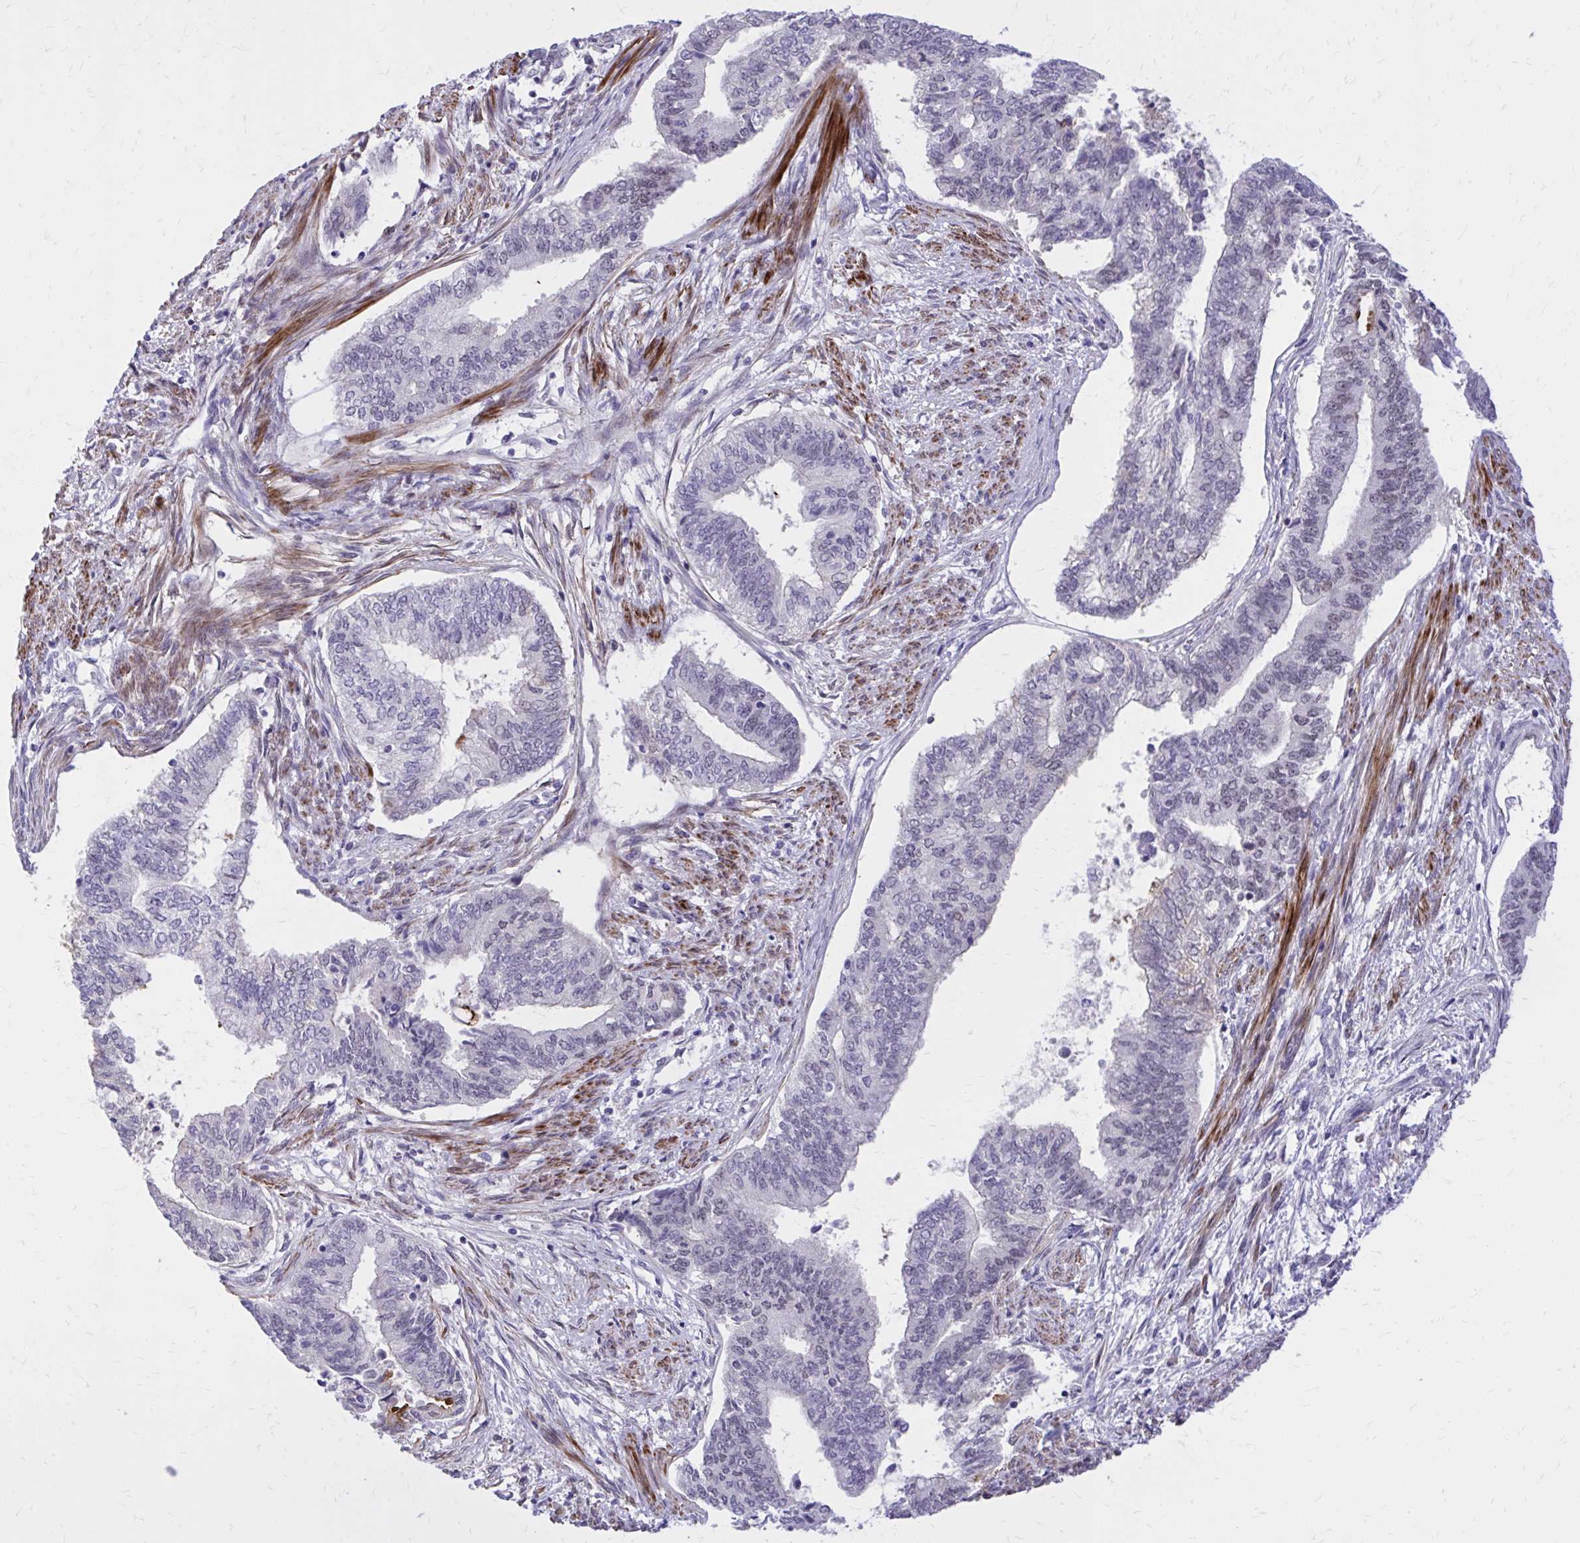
{"staining": {"intensity": "weak", "quantity": "<25%", "location": "nuclear"}, "tissue": "endometrial cancer", "cell_type": "Tumor cells", "image_type": "cancer", "snomed": [{"axis": "morphology", "description": "Adenocarcinoma, NOS"}, {"axis": "topography", "description": "Endometrium"}], "caption": "Immunohistochemical staining of endometrial adenocarcinoma exhibits no significant staining in tumor cells. The staining was performed using DAB (3,3'-diaminobenzidine) to visualize the protein expression in brown, while the nuclei were stained in blue with hematoxylin (Magnification: 20x).", "gene": "ZBTB25", "patient": {"sex": "female", "age": 65}}